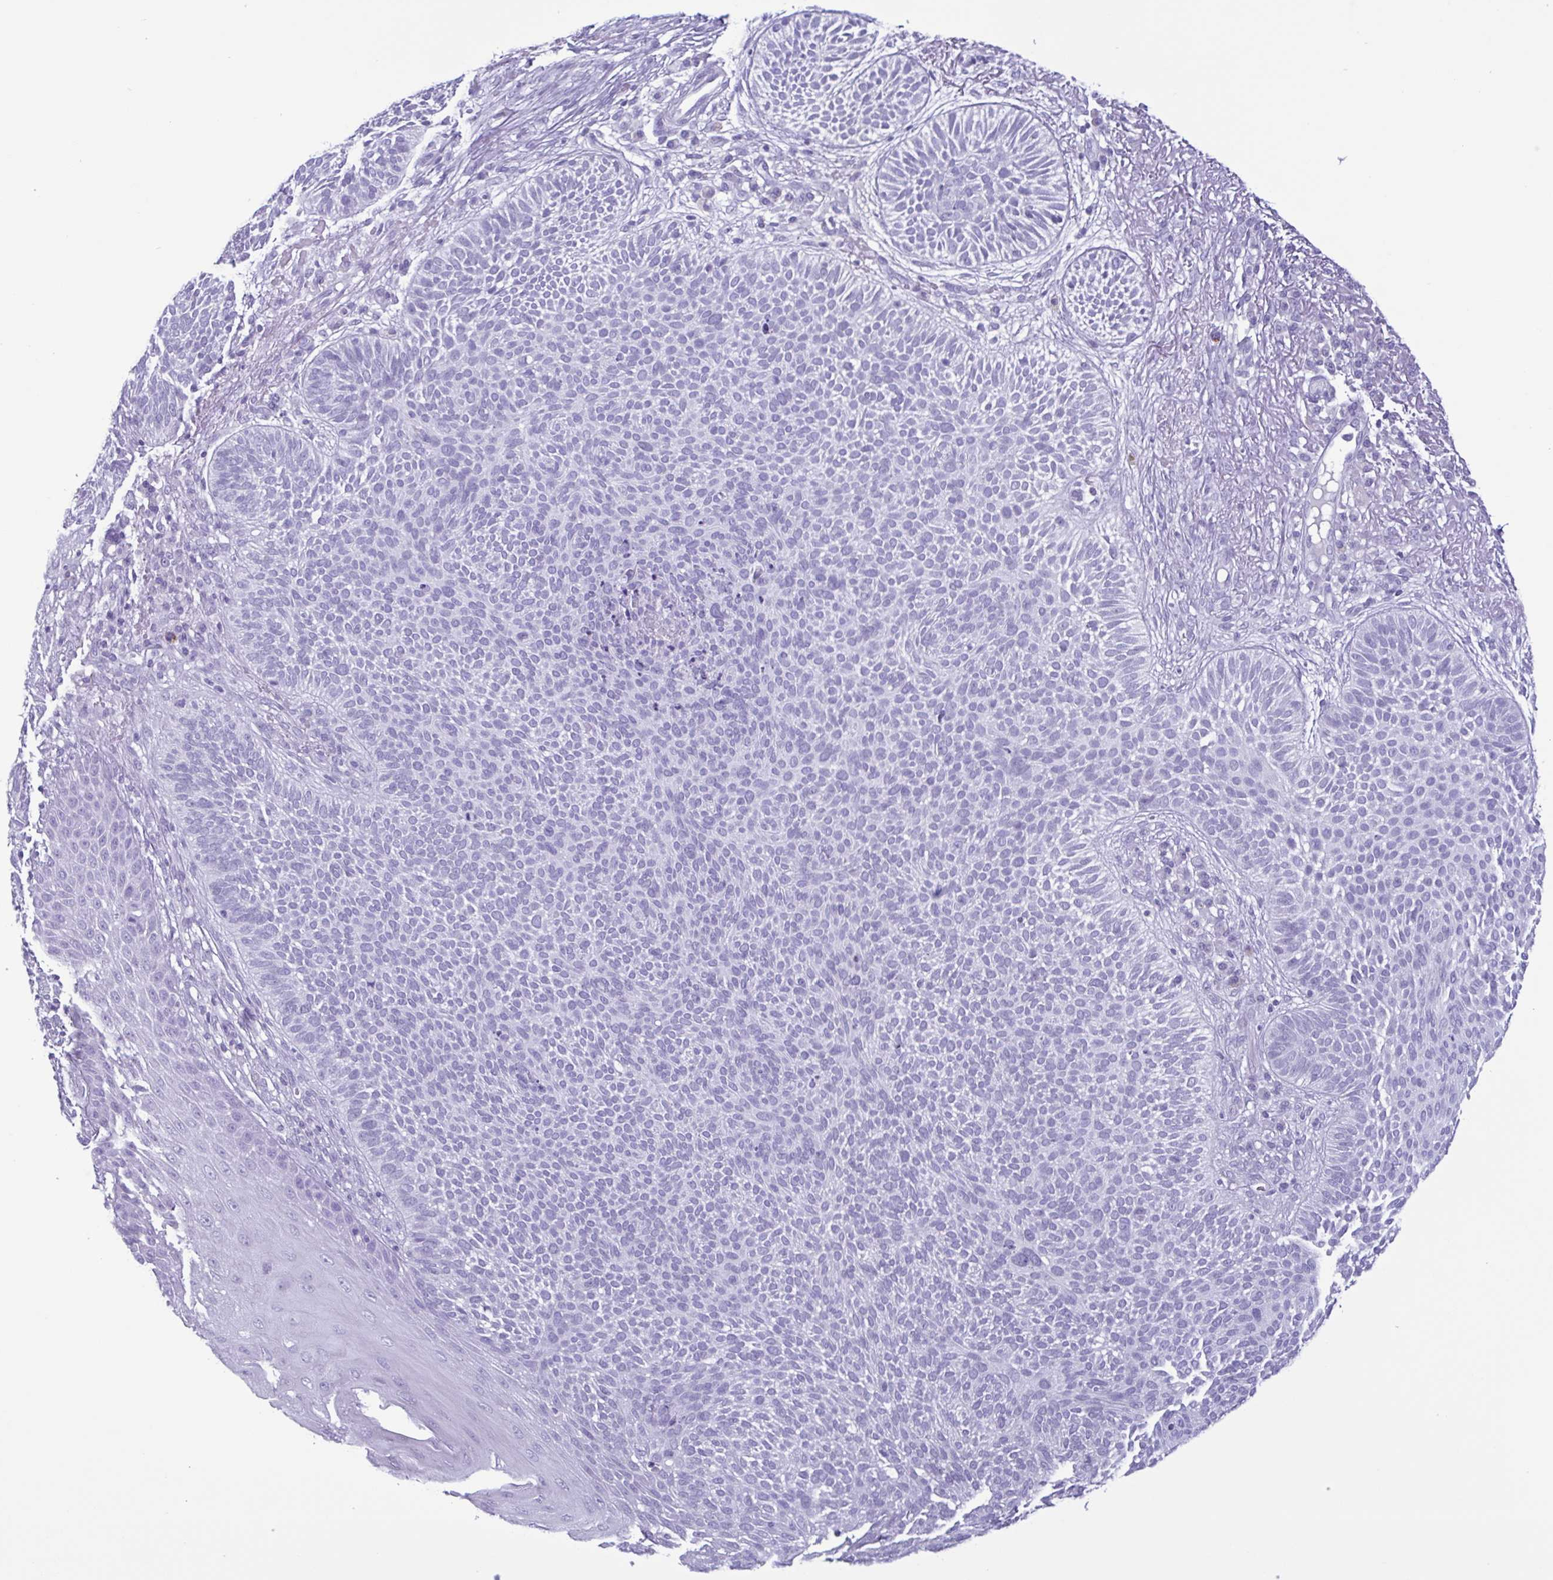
{"staining": {"intensity": "negative", "quantity": "none", "location": "none"}, "tissue": "skin cancer", "cell_type": "Tumor cells", "image_type": "cancer", "snomed": [{"axis": "morphology", "description": "Basal cell carcinoma"}, {"axis": "topography", "description": "Skin"}, {"axis": "topography", "description": "Skin of face"}], "caption": "Tumor cells show no significant protein staining in skin cancer. (DAB (3,3'-diaminobenzidine) immunohistochemistry, high magnification).", "gene": "INAFM1", "patient": {"sex": "female", "age": 82}}